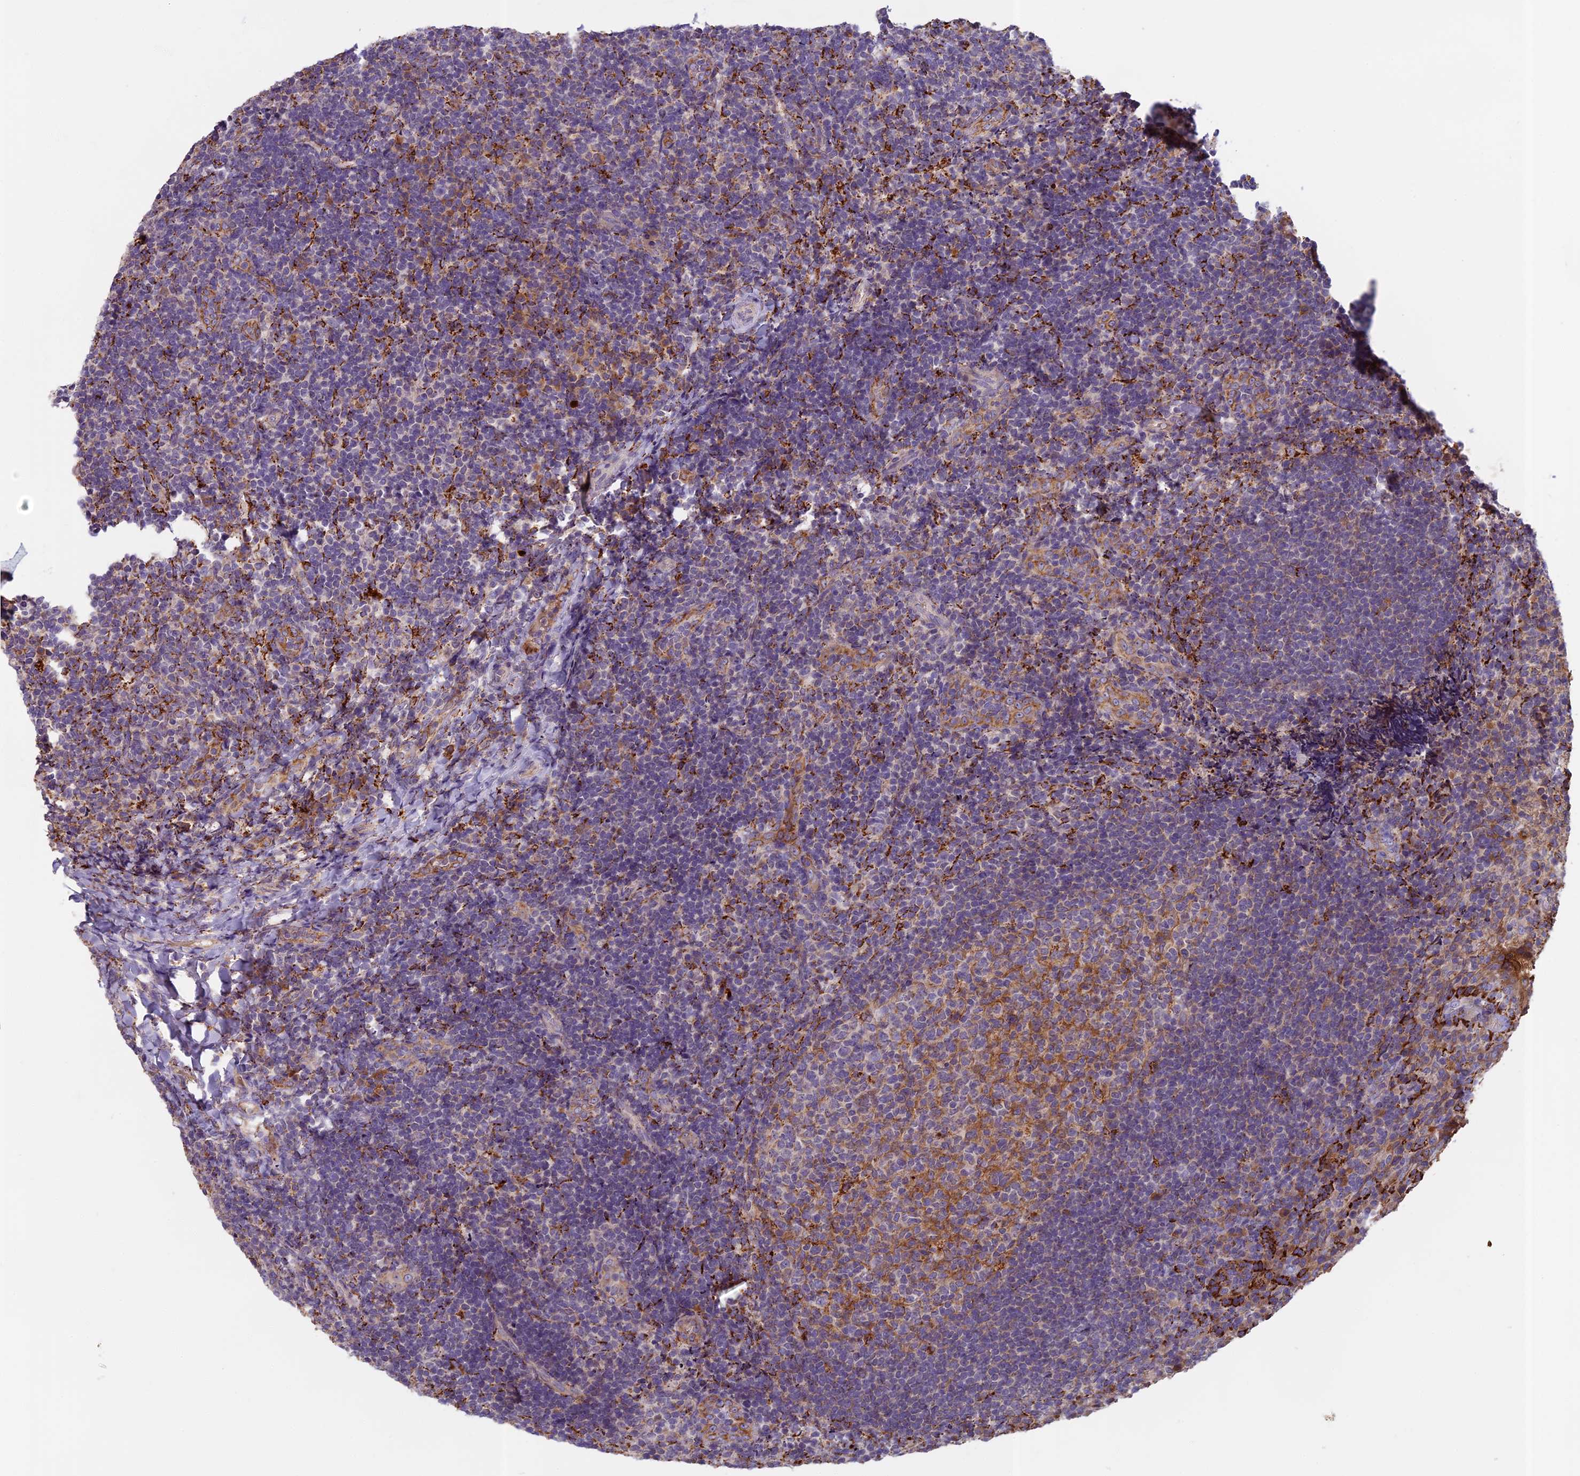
{"staining": {"intensity": "moderate", "quantity": "<25%", "location": "cytoplasmic/membranous"}, "tissue": "tonsil", "cell_type": "Germinal center cells", "image_type": "normal", "snomed": [{"axis": "morphology", "description": "Normal tissue, NOS"}, {"axis": "topography", "description": "Tonsil"}], "caption": "Germinal center cells show low levels of moderate cytoplasmic/membranous expression in approximately <25% of cells in unremarkable tonsil. The protein of interest is shown in brown color, while the nuclei are stained blue.", "gene": "SEMA7A", "patient": {"sex": "female", "age": 10}}